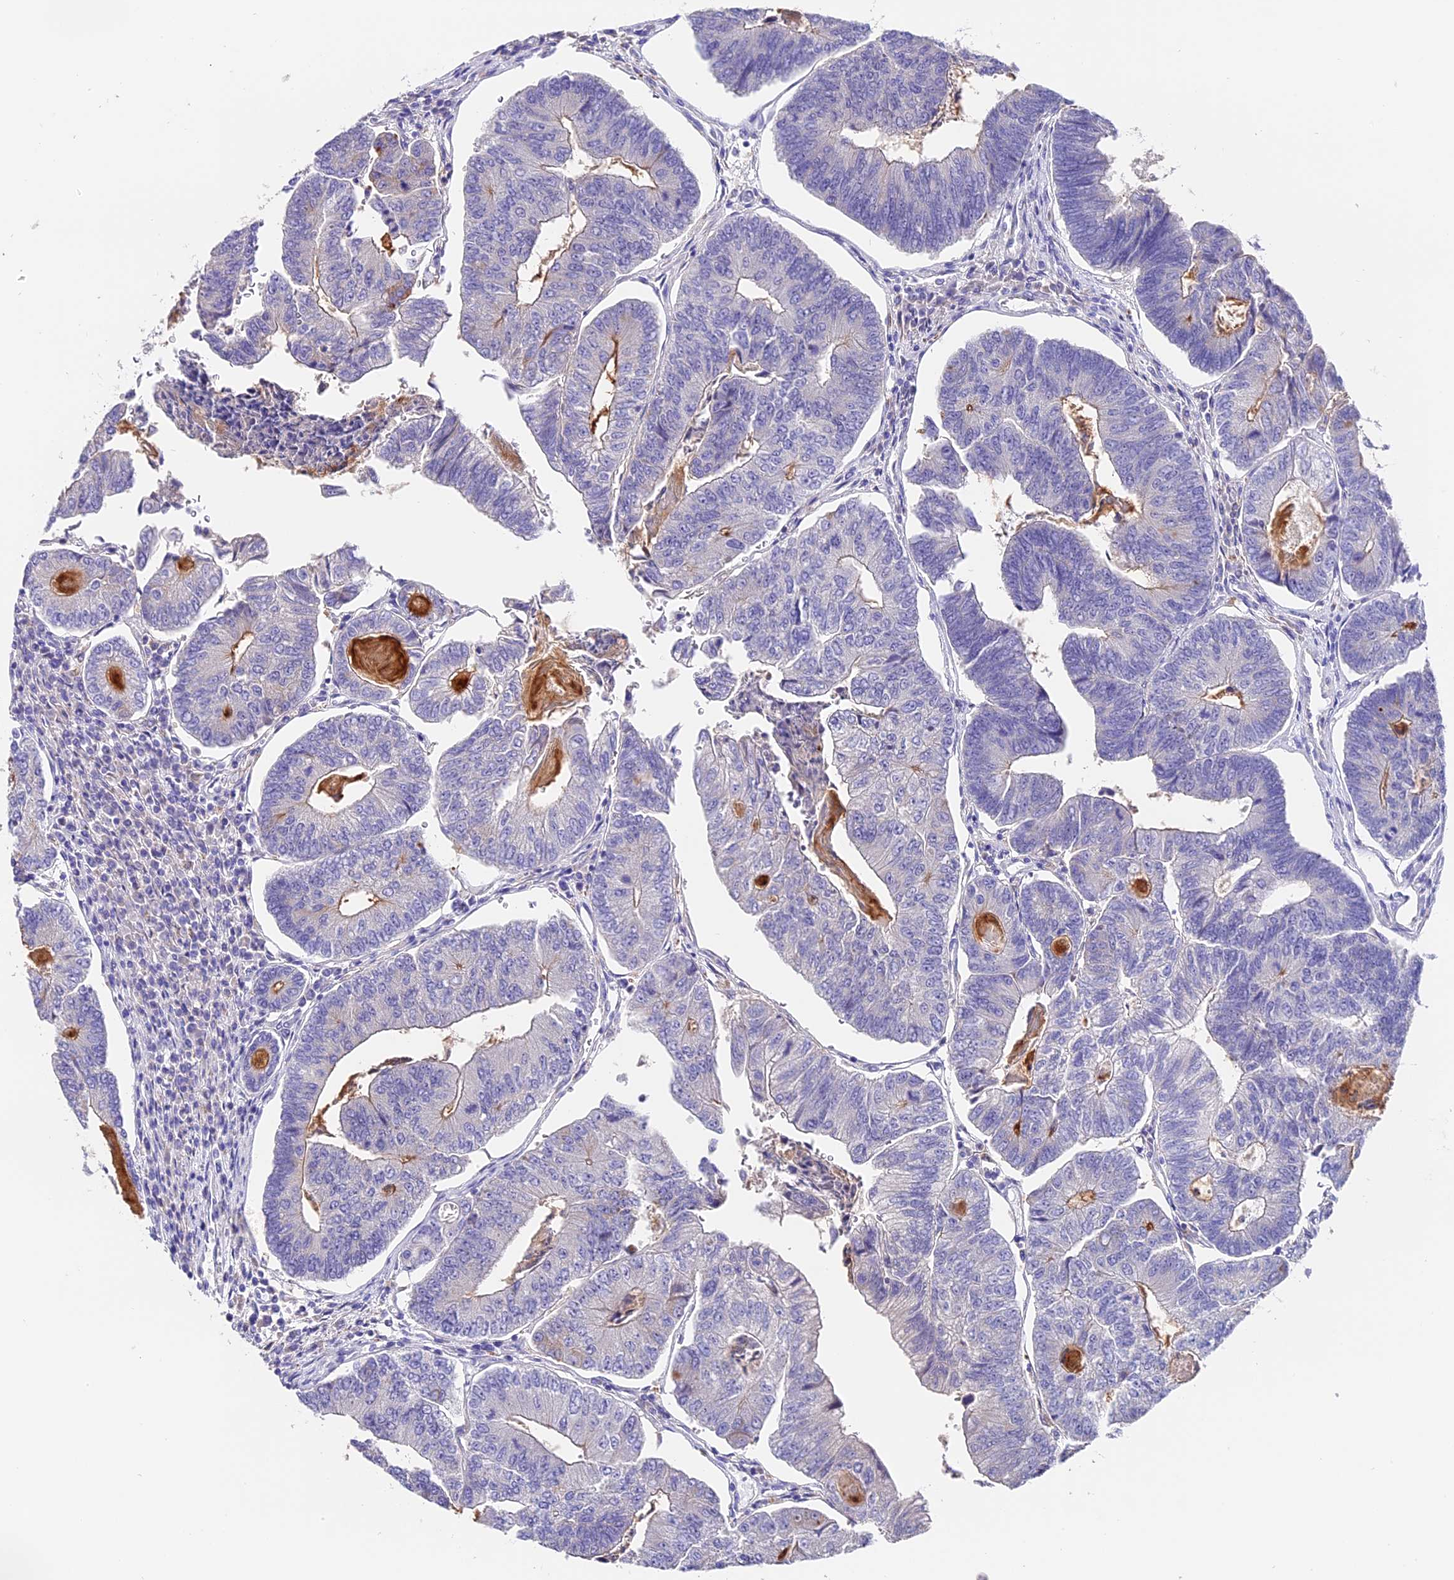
{"staining": {"intensity": "negative", "quantity": "none", "location": "none"}, "tissue": "colorectal cancer", "cell_type": "Tumor cells", "image_type": "cancer", "snomed": [{"axis": "morphology", "description": "Adenocarcinoma, NOS"}, {"axis": "topography", "description": "Colon"}], "caption": "This is an immunohistochemistry (IHC) histopathology image of colorectal cancer (adenocarcinoma). There is no expression in tumor cells.", "gene": "LYPD6", "patient": {"sex": "female", "age": 67}}